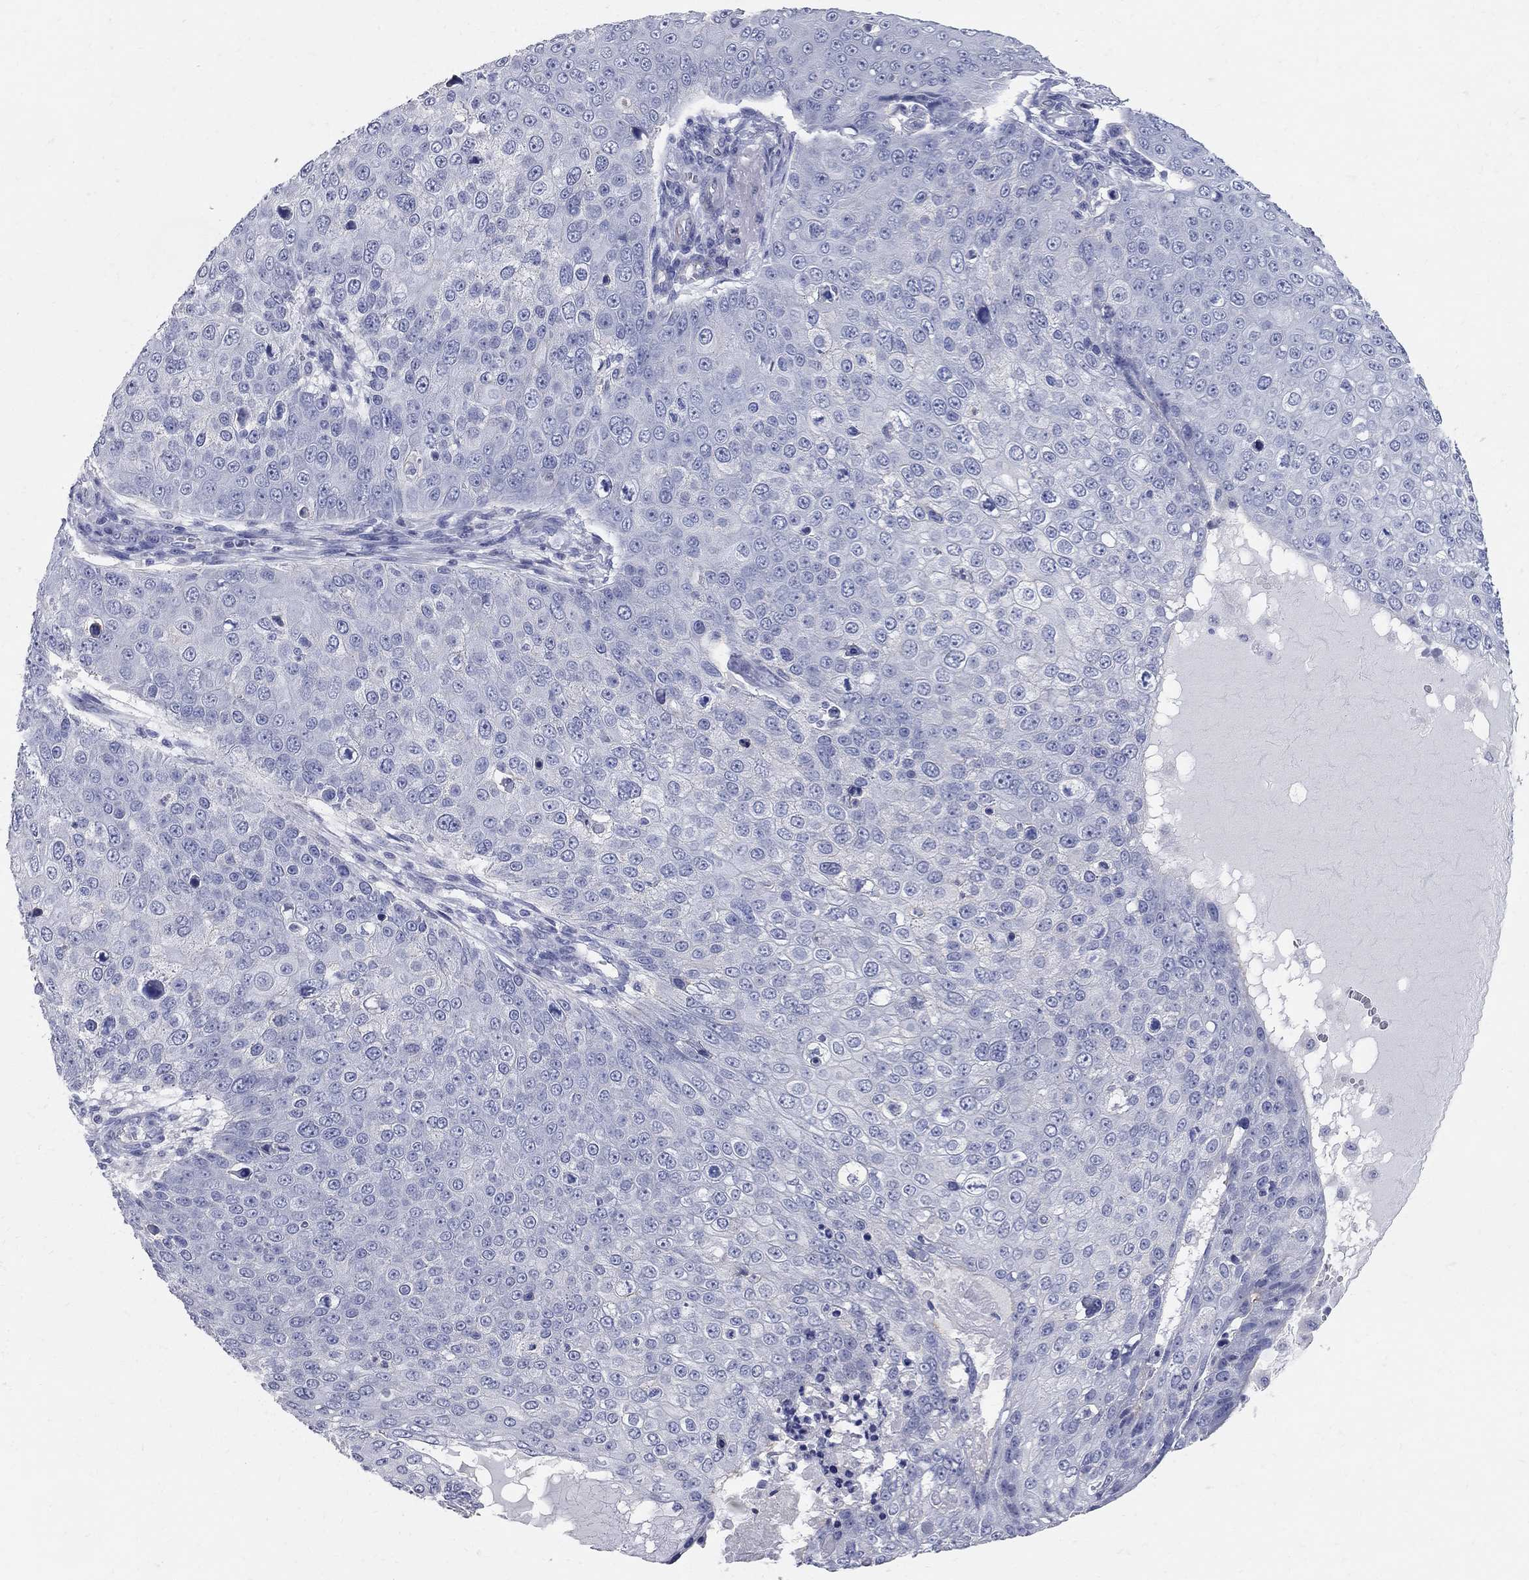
{"staining": {"intensity": "negative", "quantity": "none", "location": "none"}, "tissue": "skin cancer", "cell_type": "Tumor cells", "image_type": "cancer", "snomed": [{"axis": "morphology", "description": "Squamous cell carcinoma, NOS"}, {"axis": "topography", "description": "Skin"}], "caption": "Skin cancer (squamous cell carcinoma) stained for a protein using immunohistochemistry (IHC) shows no positivity tumor cells.", "gene": "AOX1", "patient": {"sex": "male", "age": 71}}